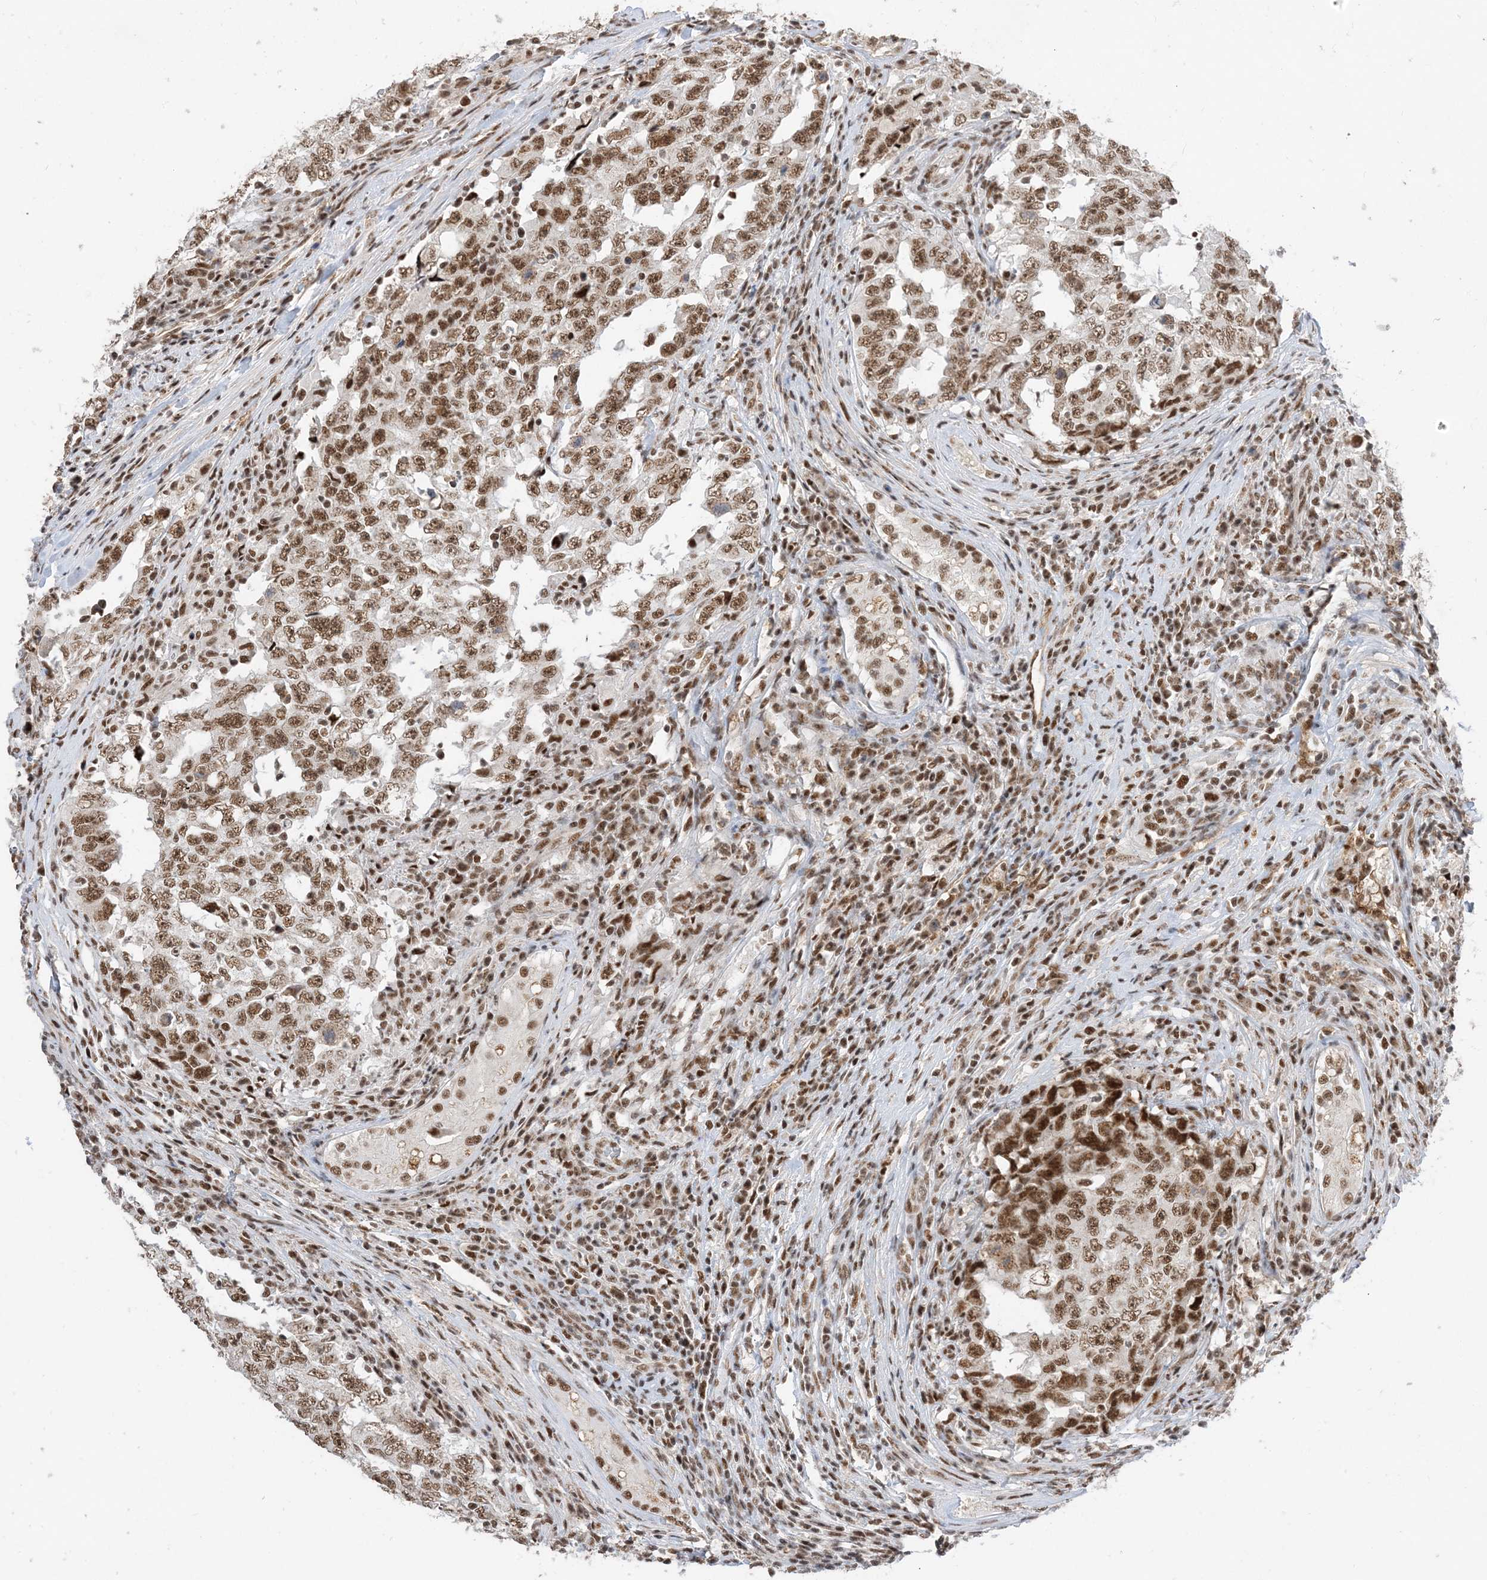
{"staining": {"intensity": "moderate", "quantity": ">75%", "location": "nuclear"}, "tissue": "testis cancer", "cell_type": "Tumor cells", "image_type": "cancer", "snomed": [{"axis": "morphology", "description": "Carcinoma, Embryonal, NOS"}, {"axis": "topography", "description": "Testis"}], "caption": "Brown immunohistochemical staining in human testis cancer (embryonal carcinoma) shows moderate nuclear staining in approximately >75% of tumor cells. (DAB (3,3'-diaminobenzidine) IHC with brightfield microscopy, high magnification).", "gene": "SF3A3", "patient": {"sex": "male", "age": 26}}